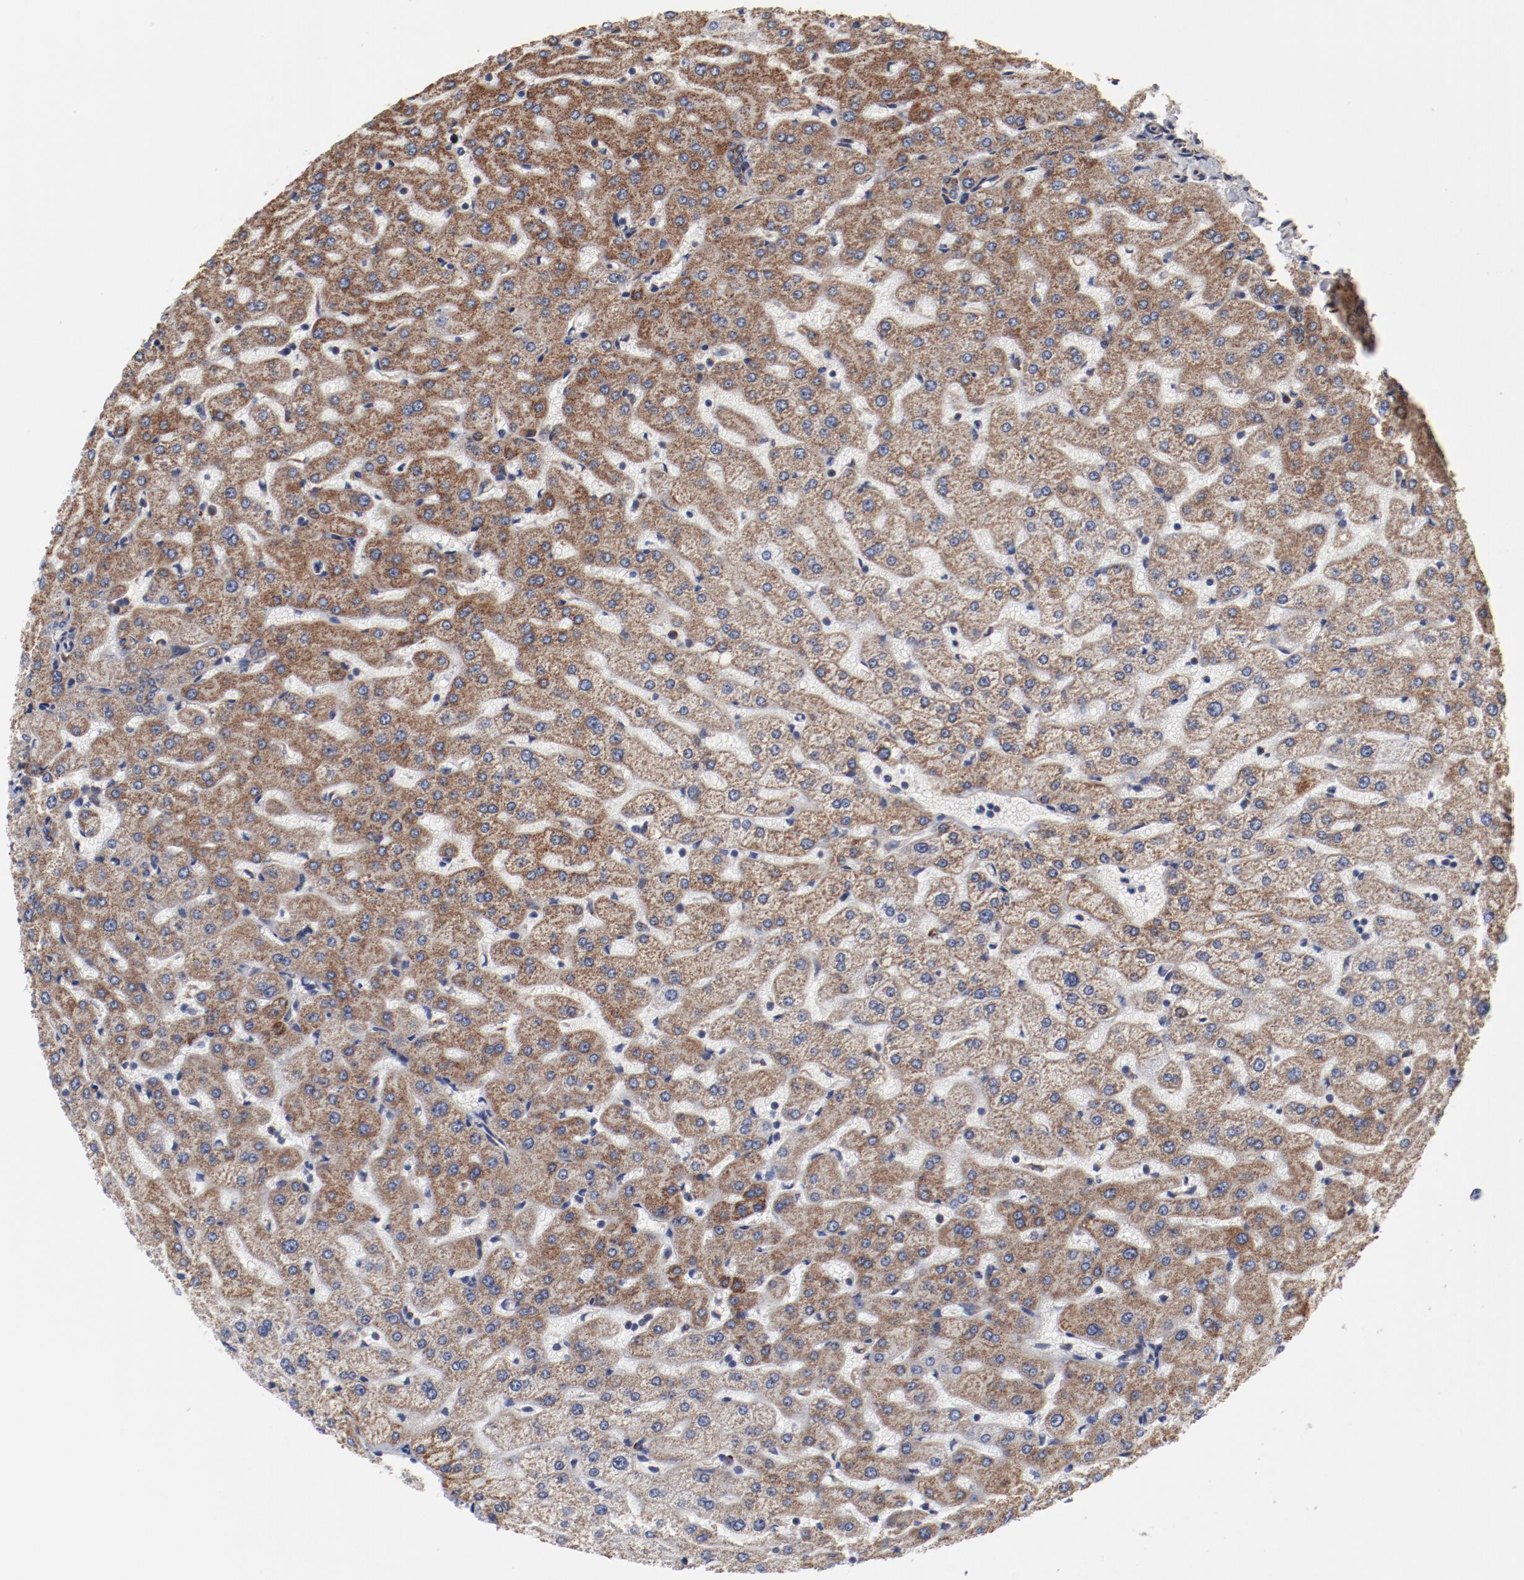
{"staining": {"intensity": "moderate", "quantity": ">75%", "location": "cytoplasmic/membranous"}, "tissue": "liver", "cell_type": "Cholangiocytes", "image_type": "normal", "snomed": [{"axis": "morphology", "description": "Normal tissue, NOS"}, {"axis": "morphology", "description": "Fibrosis, NOS"}, {"axis": "topography", "description": "Liver"}], "caption": "Protein staining of normal liver reveals moderate cytoplasmic/membranous expression in about >75% of cholangiocytes. The staining was performed using DAB, with brown indicating positive protein expression. Nuclei are stained blue with hematoxylin.", "gene": "NDUFV2", "patient": {"sex": "female", "age": 29}}